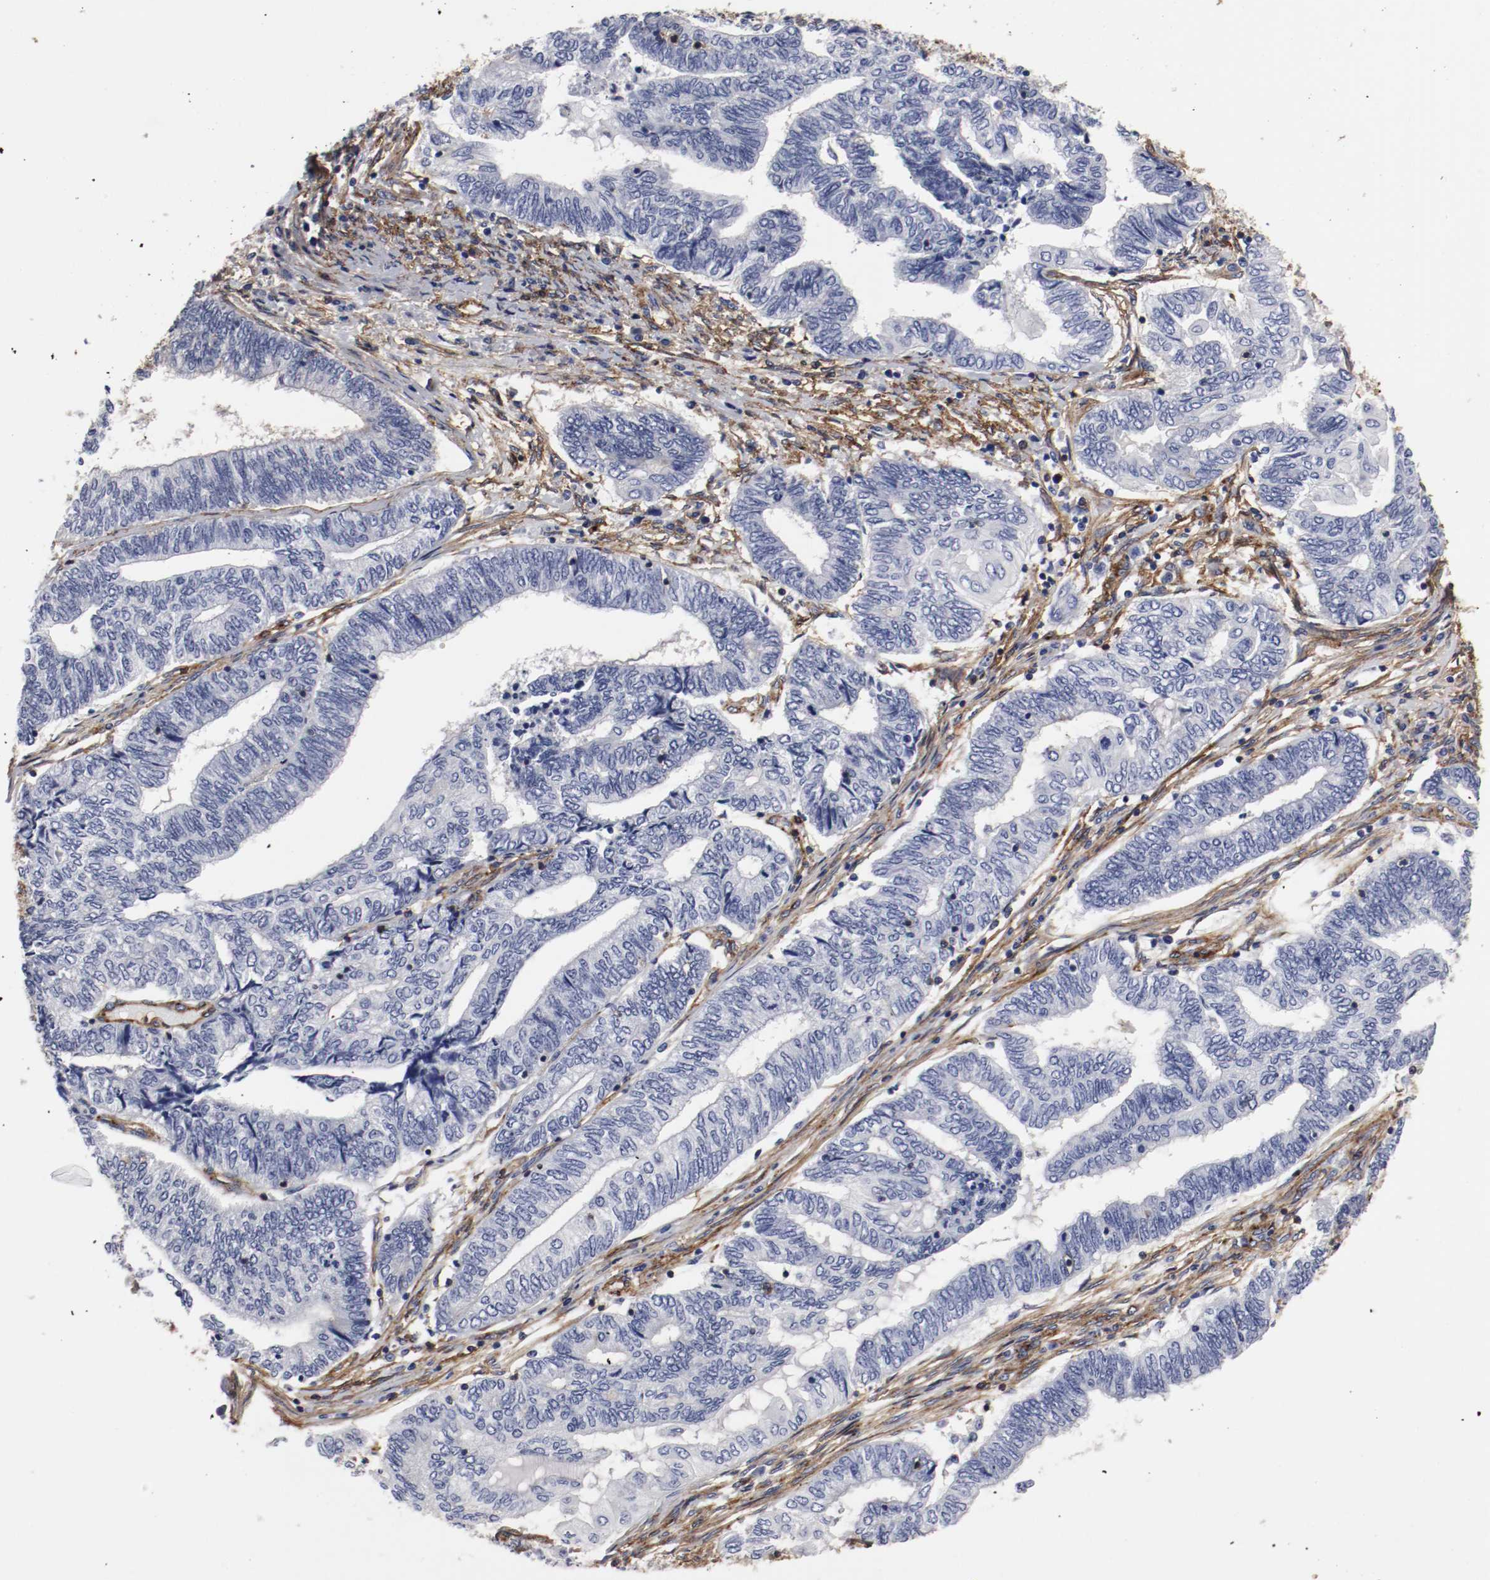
{"staining": {"intensity": "negative", "quantity": "none", "location": "none"}, "tissue": "endometrial cancer", "cell_type": "Tumor cells", "image_type": "cancer", "snomed": [{"axis": "morphology", "description": "Adenocarcinoma, NOS"}, {"axis": "topography", "description": "Uterus"}, {"axis": "topography", "description": "Endometrium"}], "caption": "The micrograph exhibits no staining of tumor cells in endometrial cancer.", "gene": "IFITM1", "patient": {"sex": "female", "age": 70}}